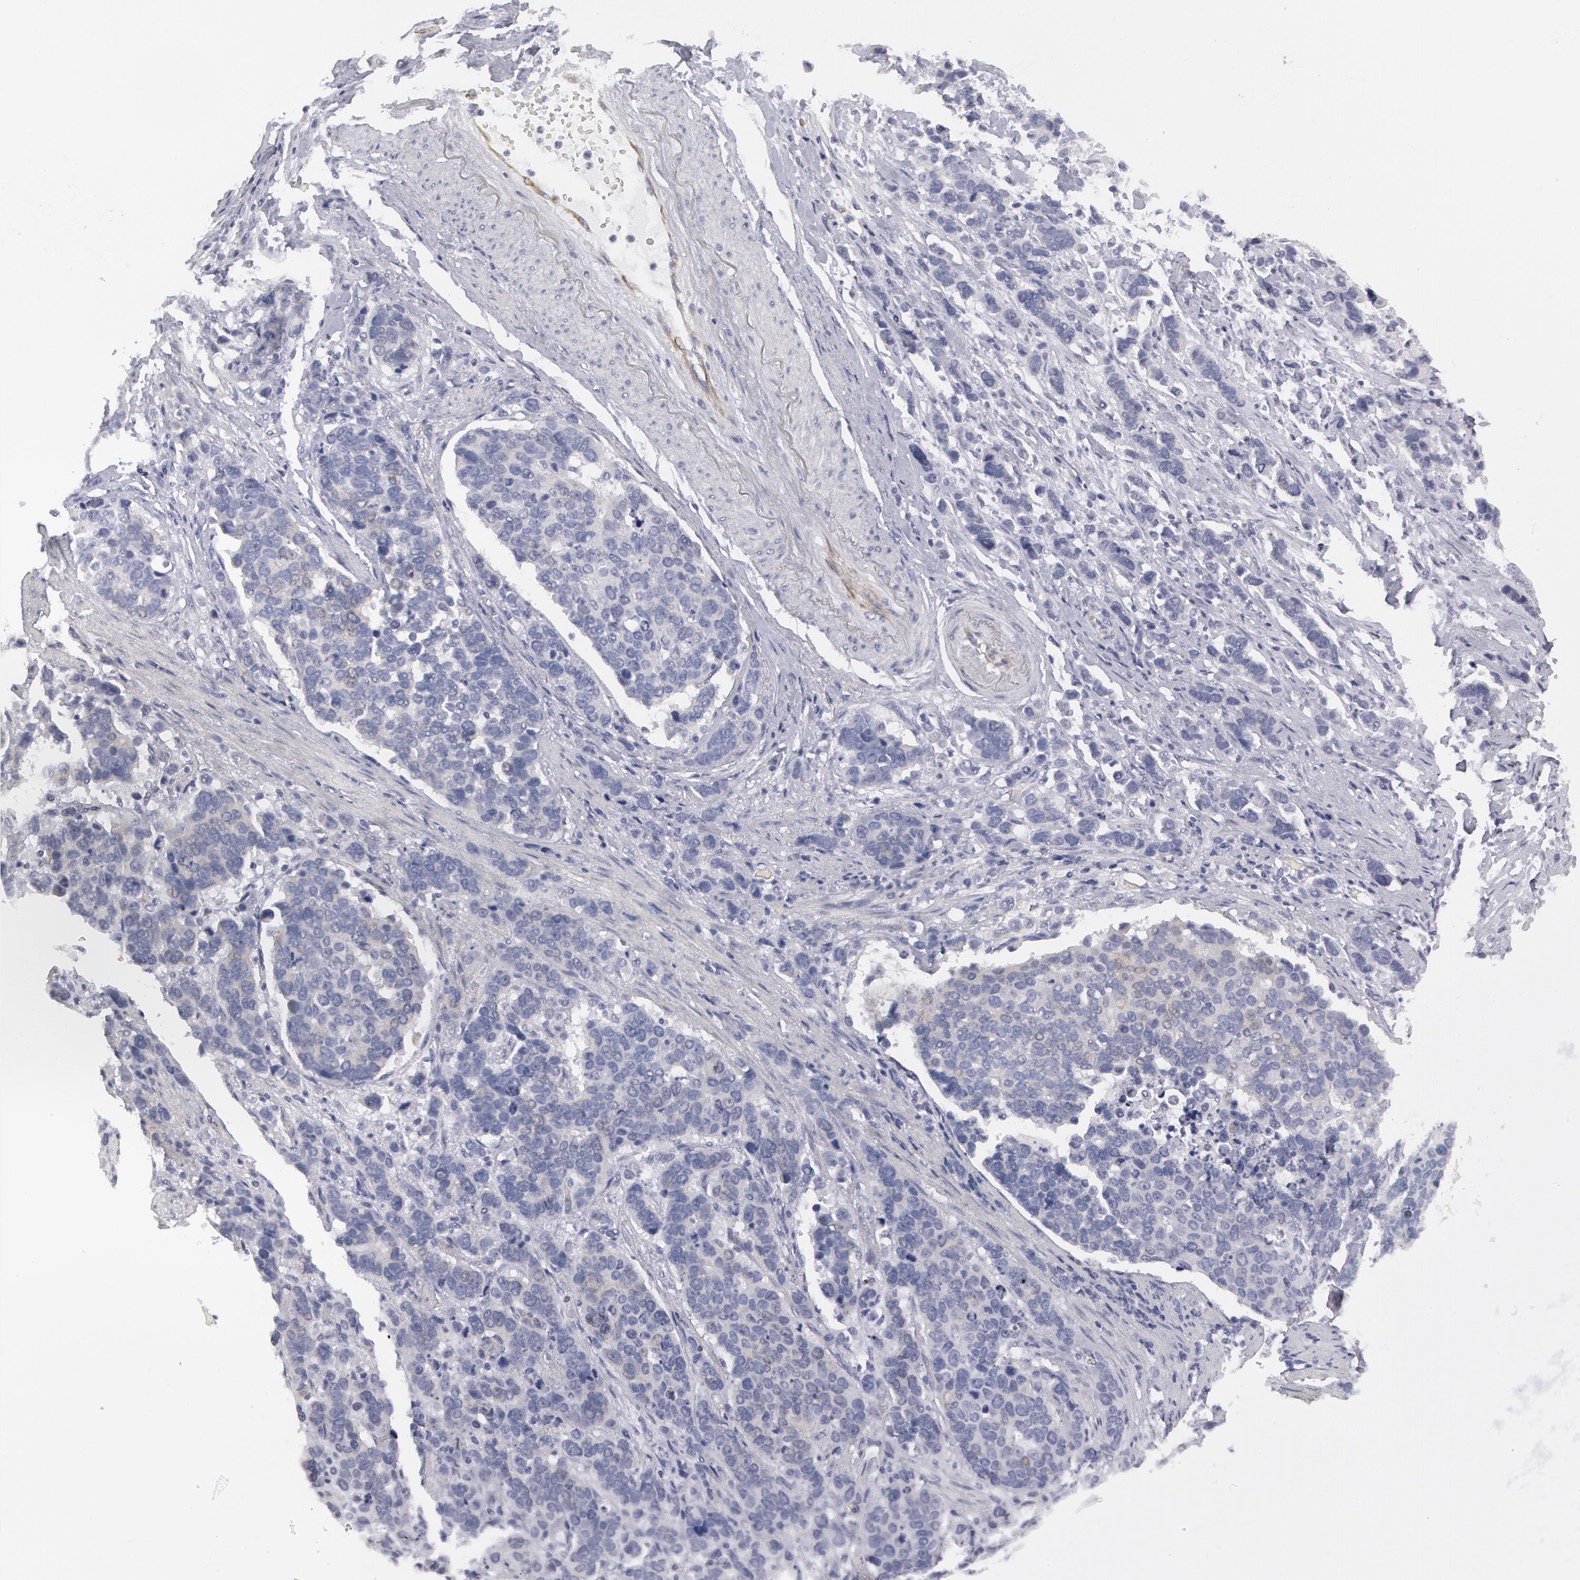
{"staining": {"intensity": "negative", "quantity": "none", "location": "none"}, "tissue": "stomach cancer", "cell_type": "Tumor cells", "image_type": "cancer", "snomed": [{"axis": "morphology", "description": "Adenocarcinoma, NOS"}, {"axis": "topography", "description": "Stomach, upper"}], "caption": "An immunohistochemistry (IHC) photomicrograph of adenocarcinoma (stomach) is shown. There is no staining in tumor cells of adenocarcinoma (stomach). (DAB IHC visualized using brightfield microscopy, high magnification).", "gene": "SMC1B", "patient": {"sex": "male", "age": 71}}